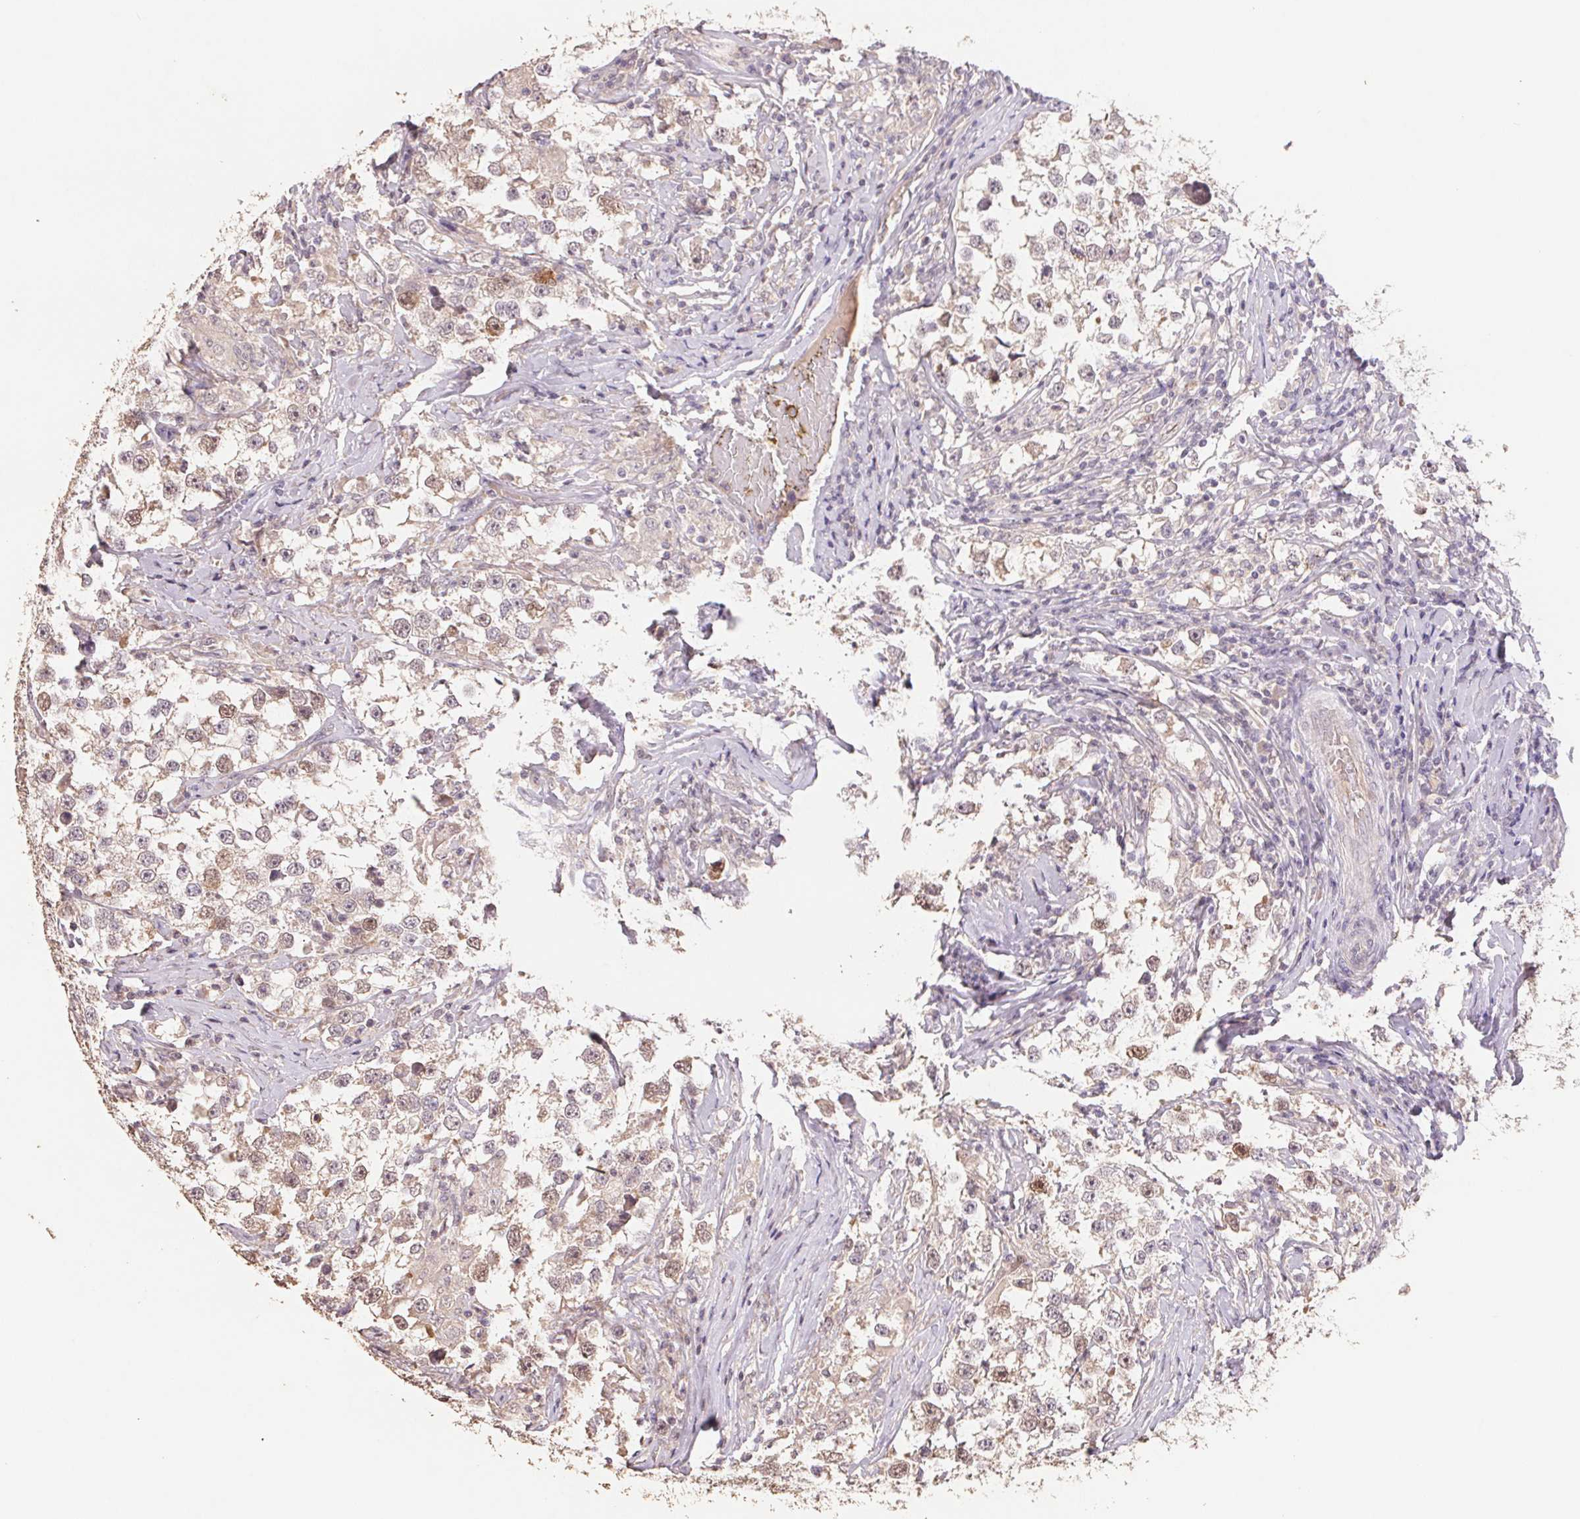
{"staining": {"intensity": "weak", "quantity": "25%-75%", "location": "nuclear"}, "tissue": "testis cancer", "cell_type": "Tumor cells", "image_type": "cancer", "snomed": [{"axis": "morphology", "description": "Seminoma, NOS"}, {"axis": "topography", "description": "Testis"}], "caption": "Human seminoma (testis) stained with a brown dye exhibits weak nuclear positive staining in approximately 25%-75% of tumor cells.", "gene": "CENPF", "patient": {"sex": "male", "age": 46}}